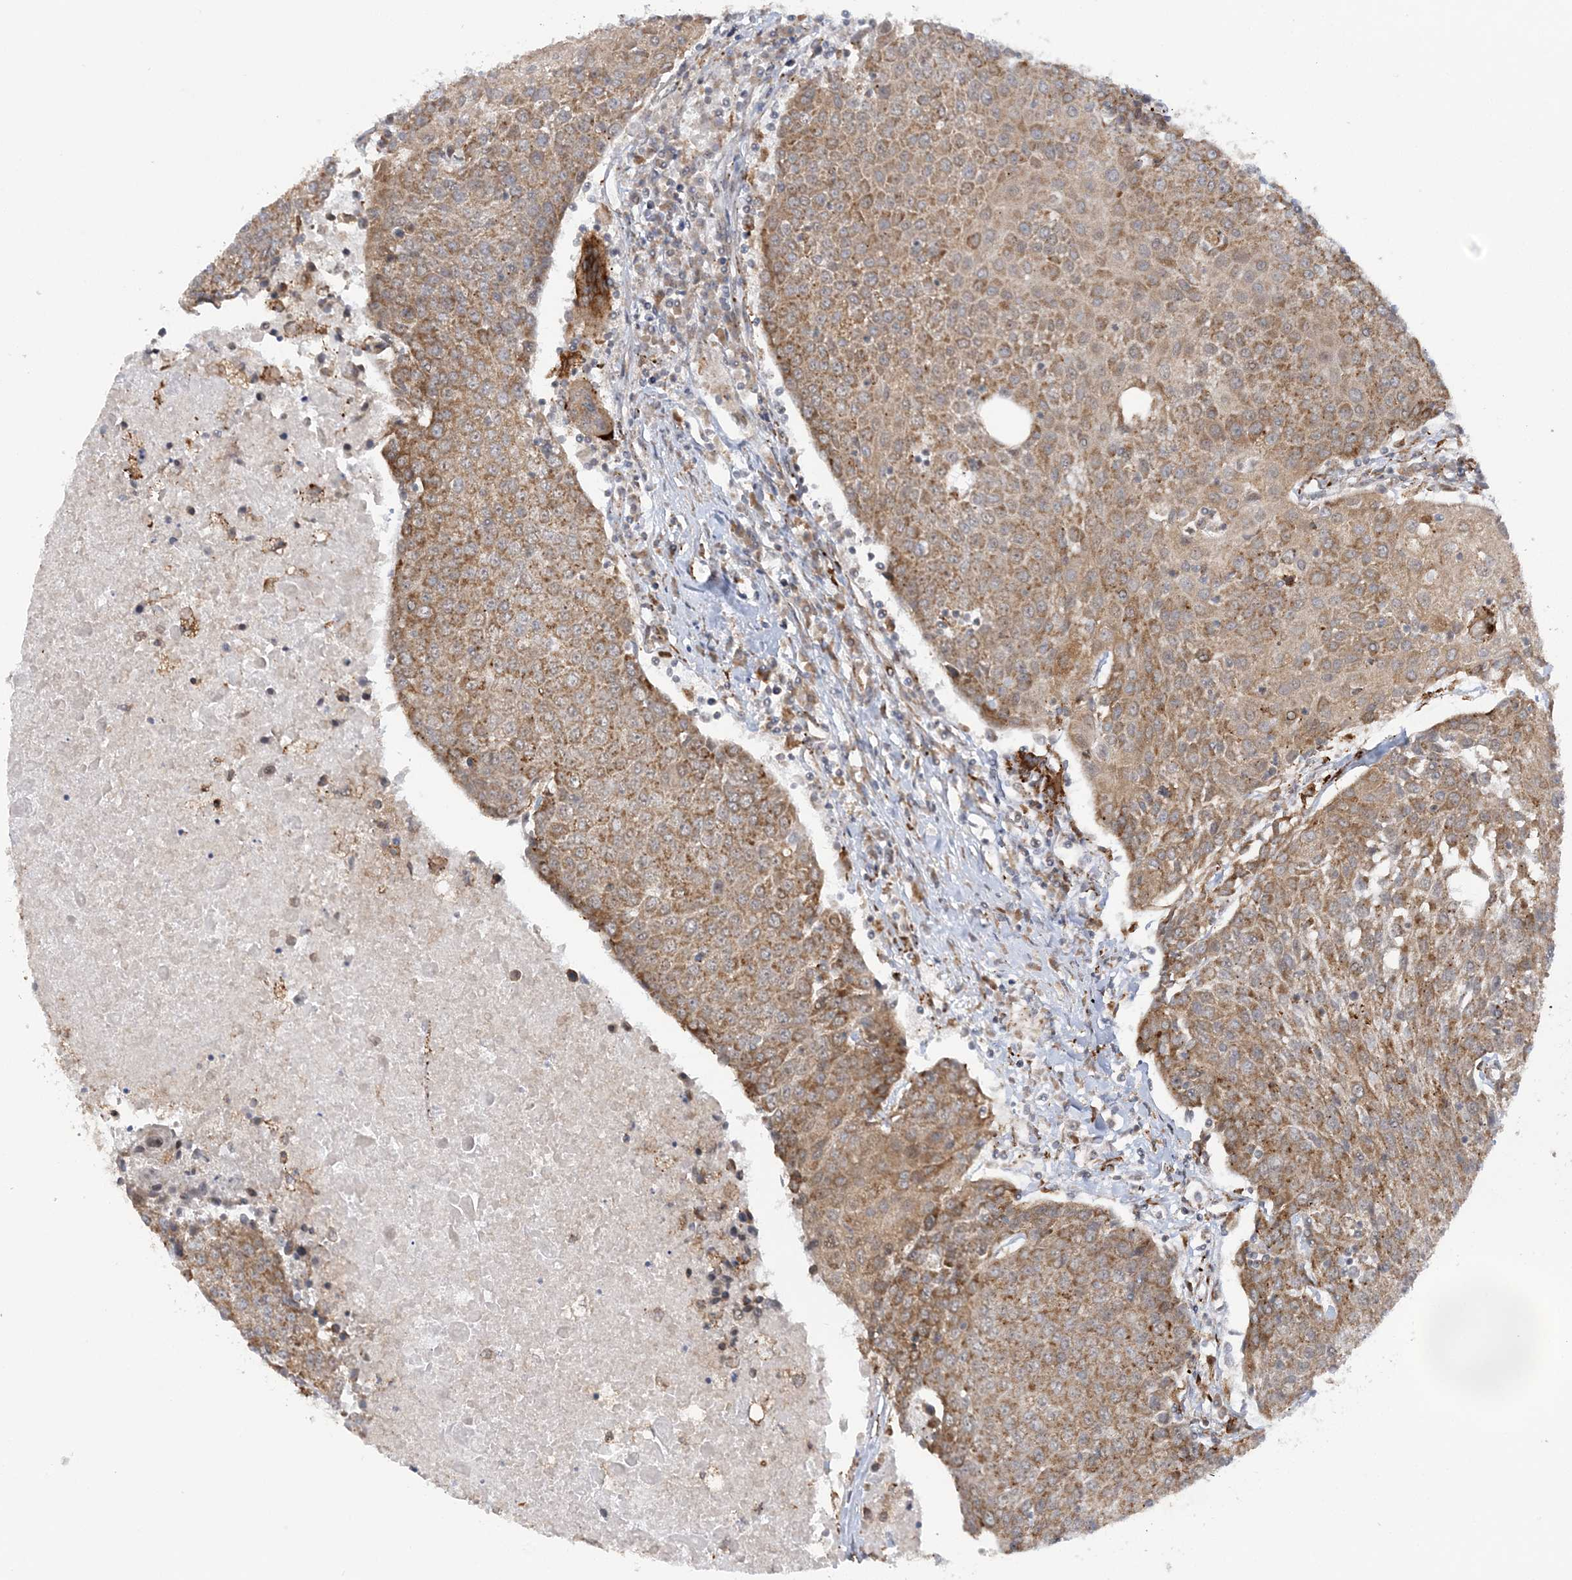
{"staining": {"intensity": "moderate", "quantity": ">75%", "location": "cytoplasmic/membranous"}, "tissue": "urothelial cancer", "cell_type": "Tumor cells", "image_type": "cancer", "snomed": [{"axis": "morphology", "description": "Urothelial carcinoma, High grade"}, {"axis": "topography", "description": "Urinary bladder"}], "caption": "Urothelial cancer stained with immunohistochemistry (IHC) exhibits moderate cytoplasmic/membranous positivity in approximately >75% of tumor cells. (DAB IHC with brightfield microscopy, high magnification).", "gene": "MRPL47", "patient": {"sex": "female", "age": 85}}